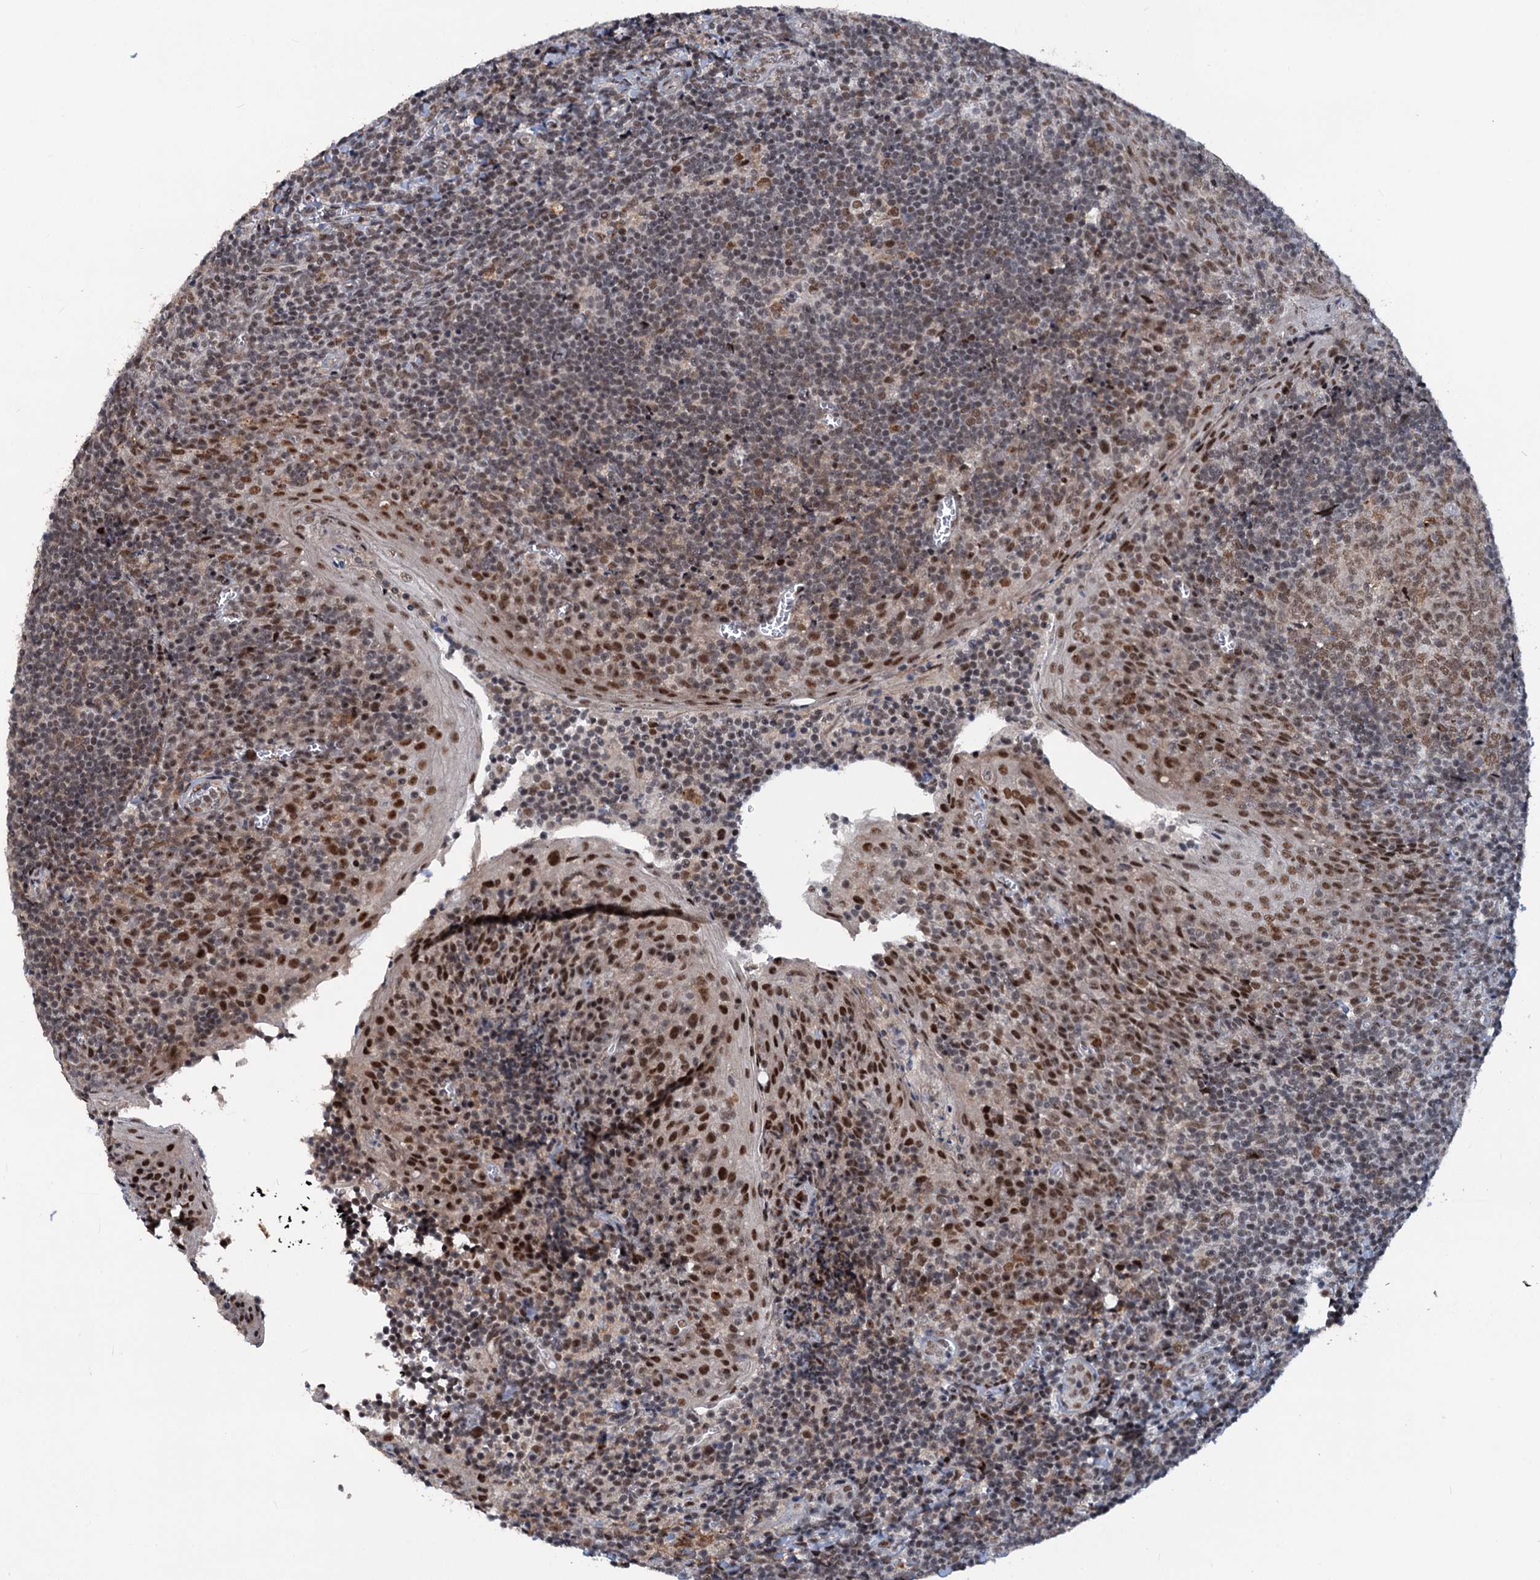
{"staining": {"intensity": "moderate", "quantity": ">75%", "location": "nuclear"}, "tissue": "tonsil", "cell_type": "Germinal center cells", "image_type": "normal", "snomed": [{"axis": "morphology", "description": "Normal tissue, NOS"}, {"axis": "topography", "description": "Tonsil"}], "caption": "Tonsil stained with immunohistochemistry exhibits moderate nuclear expression in about >75% of germinal center cells.", "gene": "PHF8", "patient": {"sex": "male", "age": 27}}